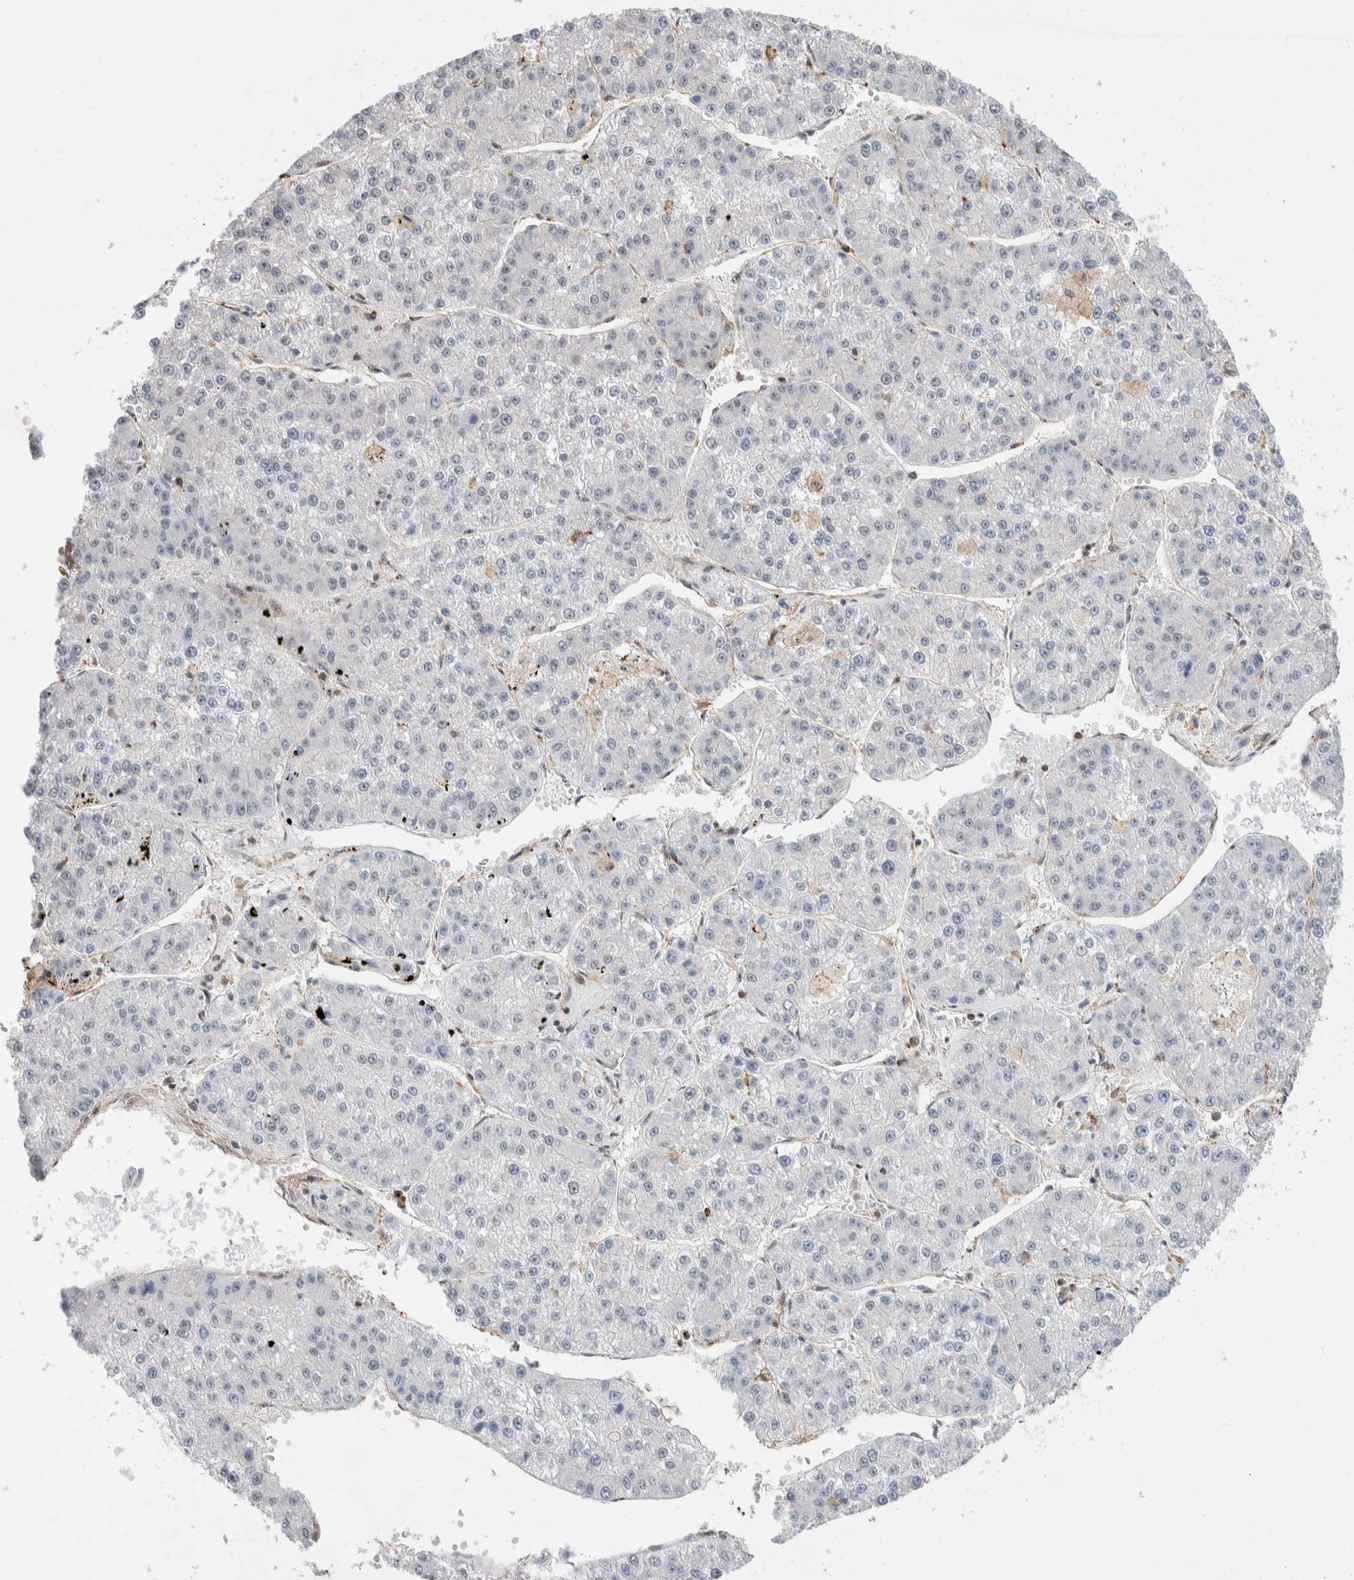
{"staining": {"intensity": "negative", "quantity": "none", "location": "none"}, "tissue": "liver cancer", "cell_type": "Tumor cells", "image_type": "cancer", "snomed": [{"axis": "morphology", "description": "Carcinoma, Hepatocellular, NOS"}, {"axis": "topography", "description": "Liver"}], "caption": "This micrograph is of hepatocellular carcinoma (liver) stained with immunohistochemistry to label a protein in brown with the nuclei are counter-stained blue. There is no positivity in tumor cells.", "gene": "ZNF704", "patient": {"sex": "female", "age": 73}}